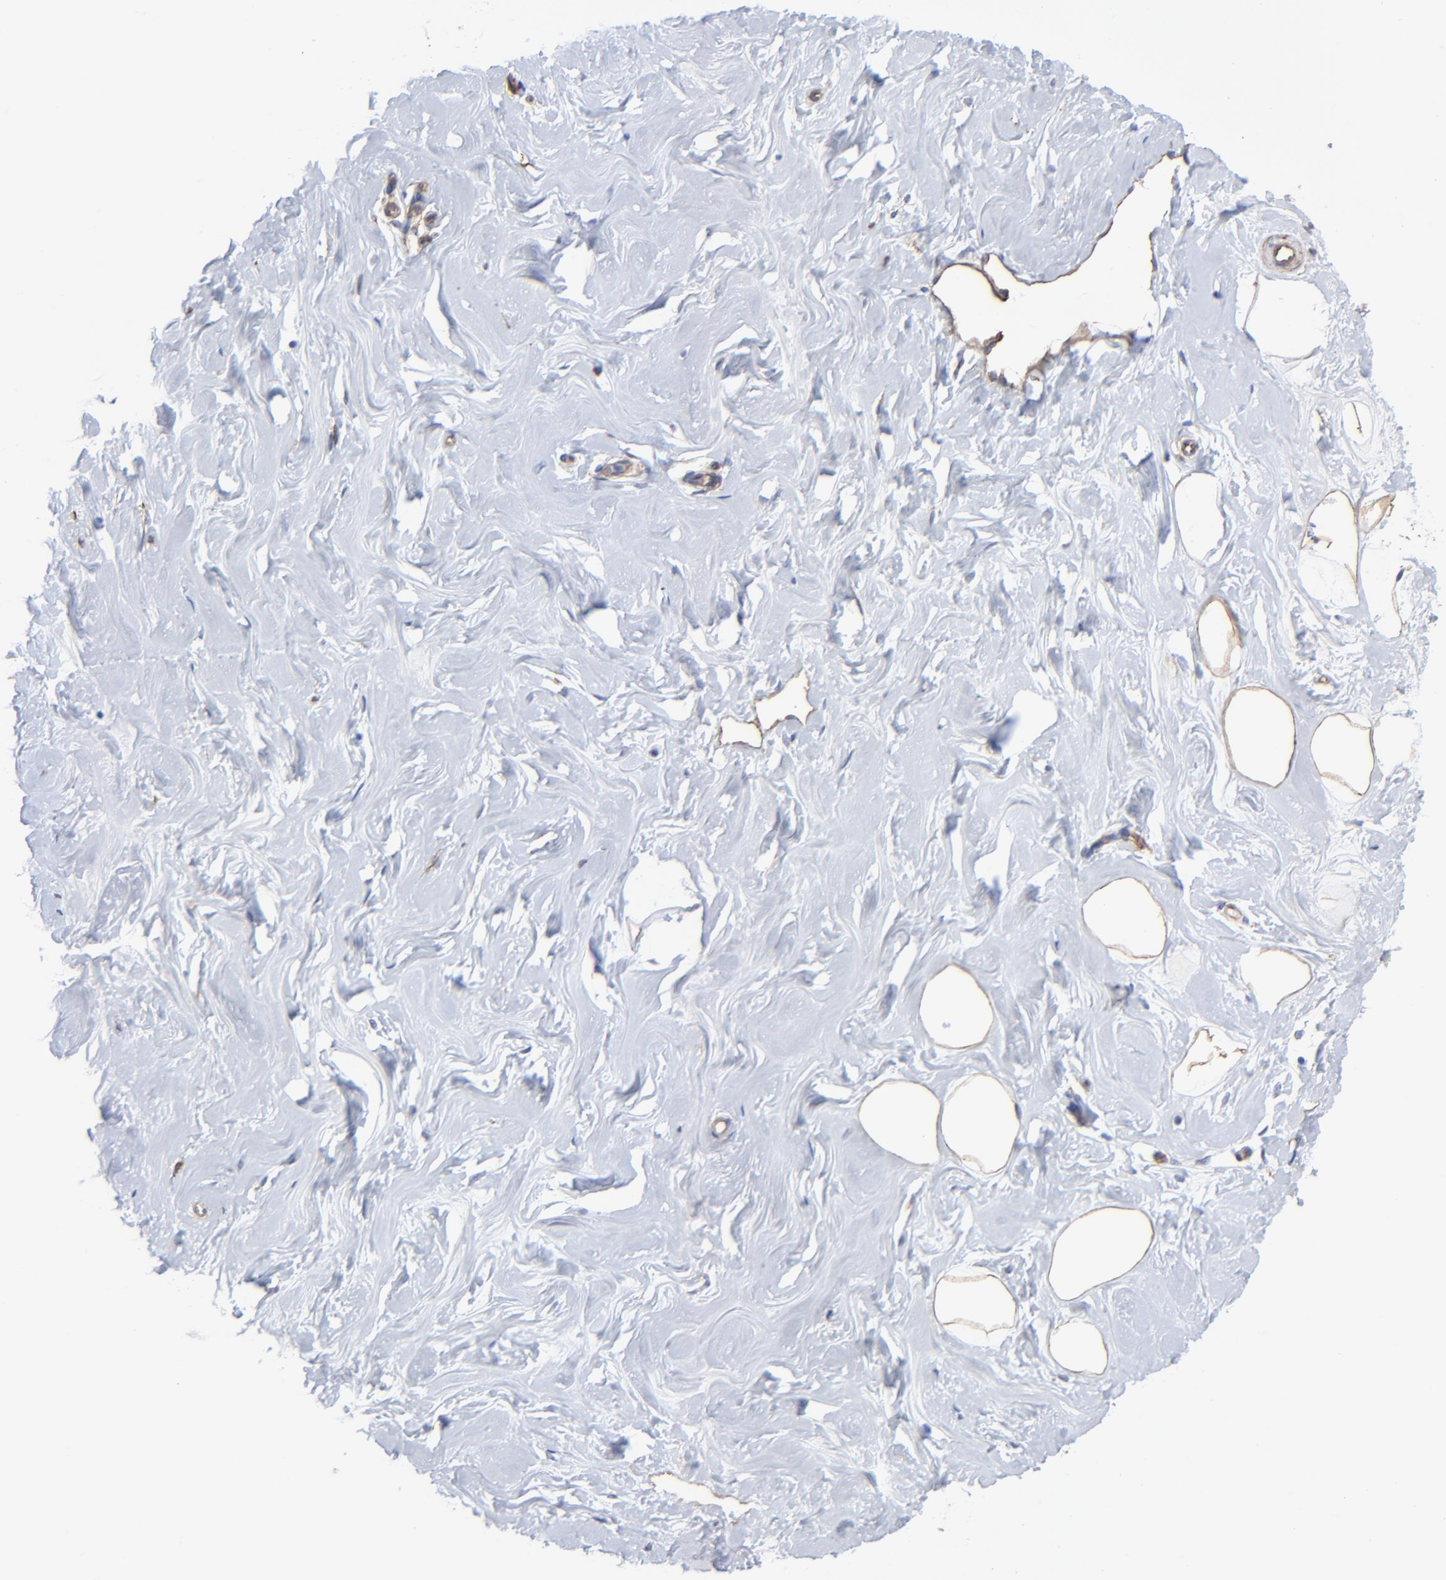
{"staining": {"intensity": "moderate", "quantity": ">75%", "location": "cytoplasmic/membranous"}, "tissue": "breast", "cell_type": "Adipocytes", "image_type": "normal", "snomed": [{"axis": "morphology", "description": "Normal tissue, NOS"}, {"axis": "topography", "description": "Breast"}], "caption": "The immunohistochemical stain highlights moderate cytoplasmic/membranous staining in adipocytes of normal breast. (Brightfield microscopy of DAB IHC at high magnification).", "gene": "CAV1", "patient": {"sex": "female", "age": 23}}